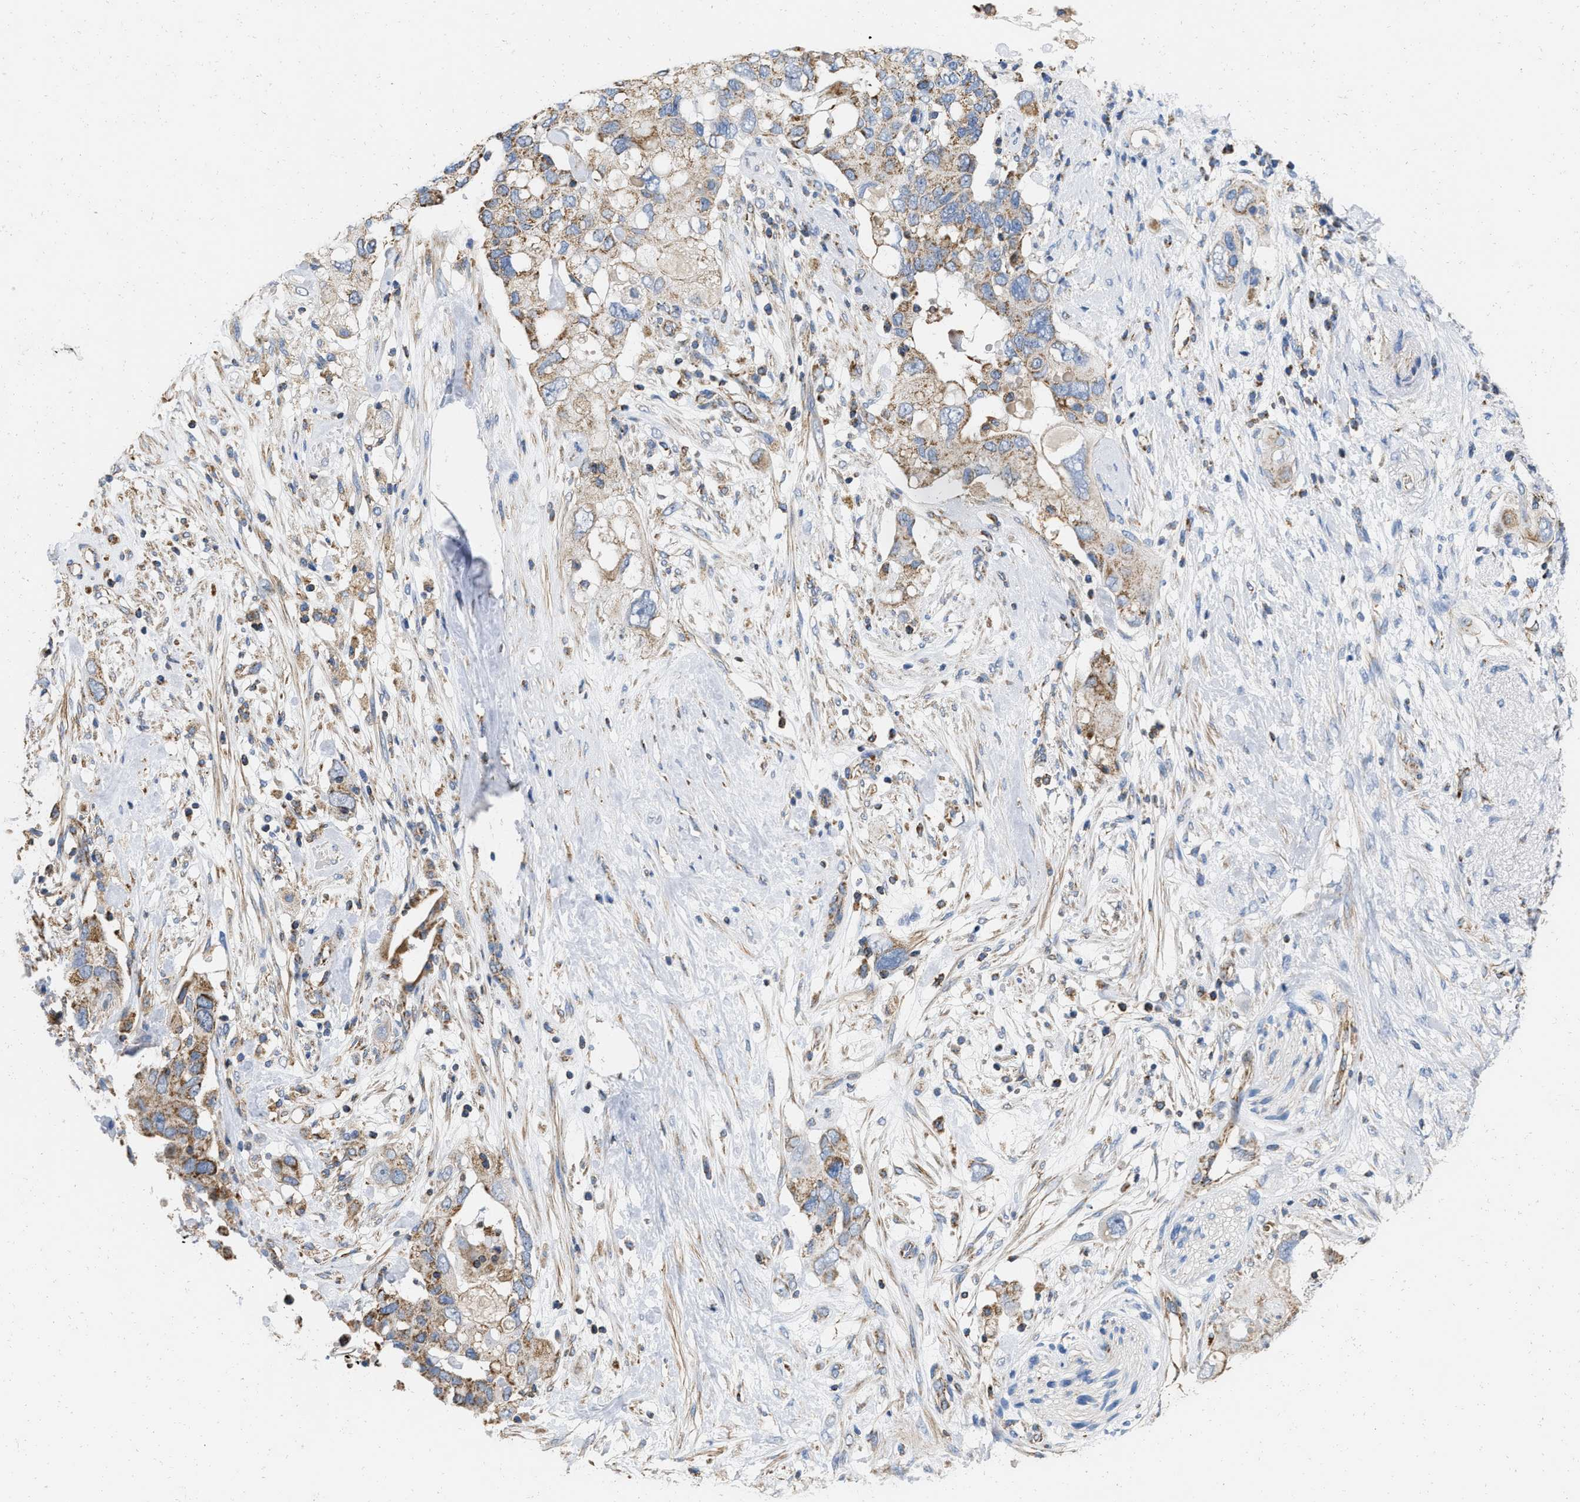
{"staining": {"intensity": "moderate", "quantity": ">75%", "location": "cytoplasmic/membranous"}, "tissue": "pancreatic cancer", "cell_type": "Tumor cells", "image_type": "cancer", "snomed": [{"axis": "morphology", "description": "Adenocarcinoma, NOS"}, {"axis": "topography", "description": "Pancreas"}], "caption": "Immunohistochemical staining of adenocarcinoma (pancreatic) demonstrates medium levels of moderate cytoplasmic/membranous expression in about >75% of tumor cells.", "gene": "GRB10", "patient": {"sex": "female", "age": 56}}